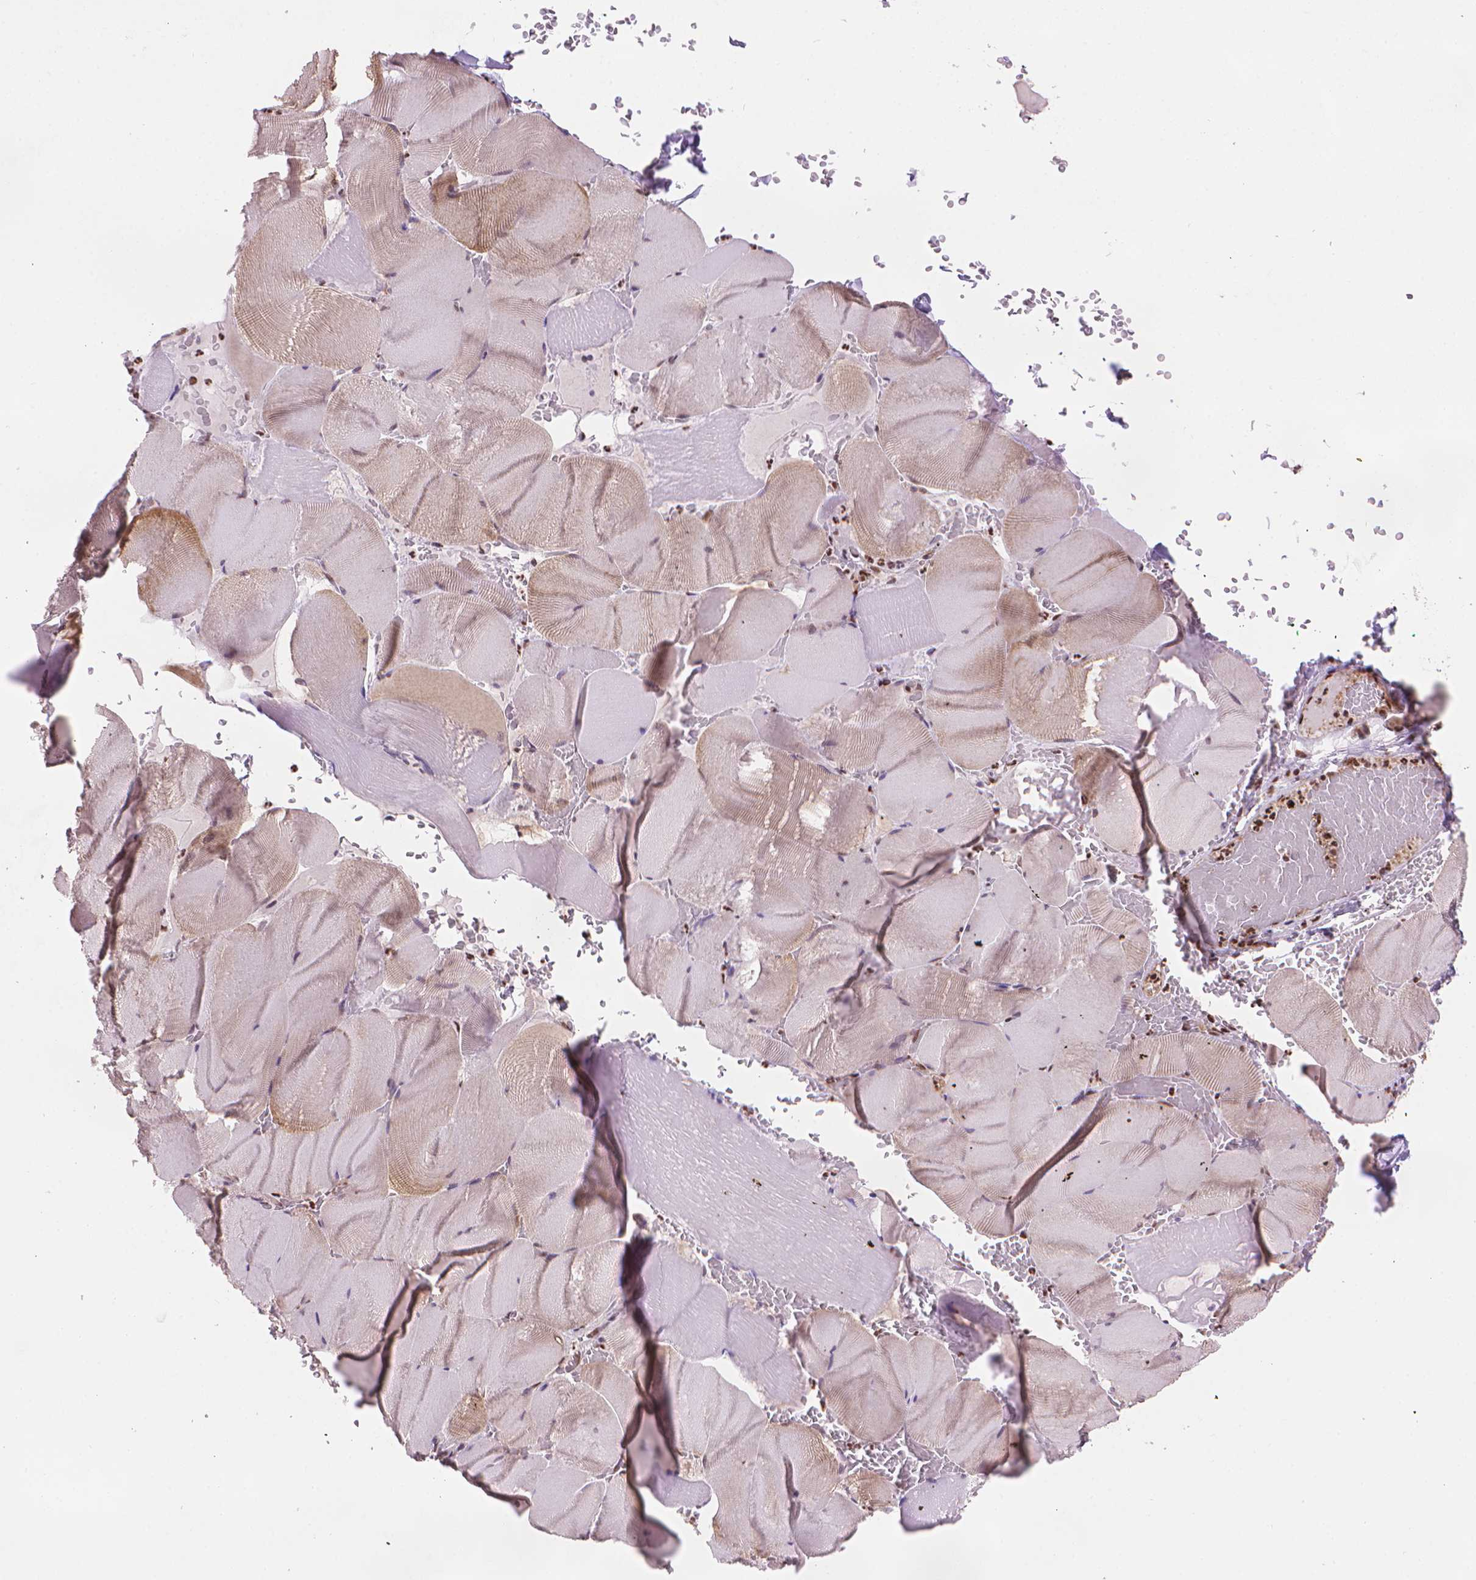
{"staining": {"intensity": "weak", "quantity": "25%-75%", "location": "cytoplasmic/membranous,nuclear"}, "tissue": "skeletal muscle", "cell_type": "Myocytes", "image_type": "normal", "snomed": [{"axis": "morphology", "description": "Normal tissue, NOS"}, {"axis": "topography", "description": "Skeletal muscle"}], "caption": "The immunohistochemical stain highlights weak cytoplasmic/membranous,nuclear positivity in myocytes of benign skeletal muscle.", "gene": "UBN1", "patient": {"sex": "male", "age": 56}}